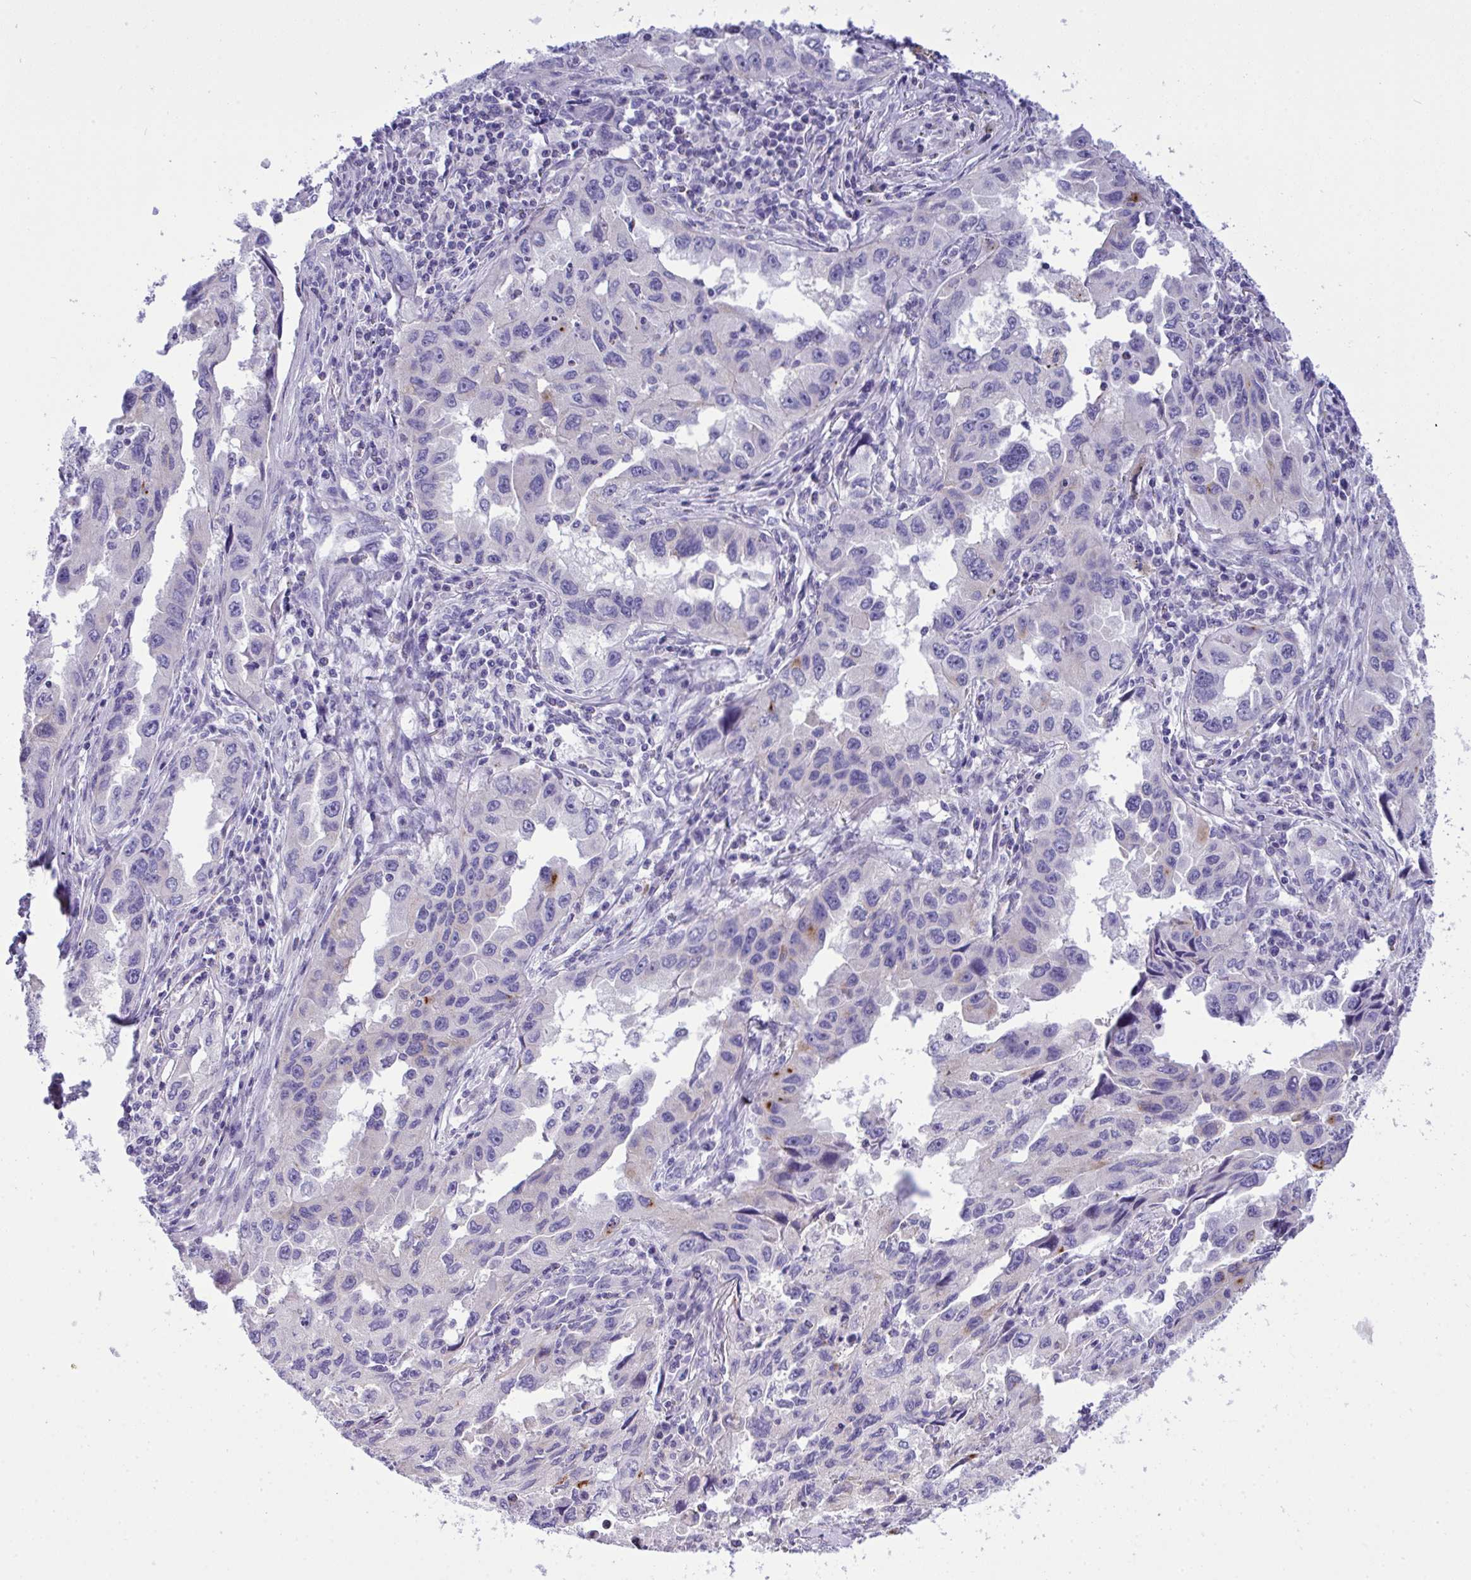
{"staining": {"intensity": "moderate", "quantity": "<25%", "location": "cytoplasmic/membranous"}, "tissue": "lung cancer", "cell_type": "Tumor cells", "image_type": "cancer", "snomed": [{"axis": "morphology", "description": "Adenocarcinoma, NOS"}, {"axis": "topography", "description": "Lung"}], "caption": "Adenocarcinoma (lung) stained with a brown dye displays moderate cytoplasmic/membranous positive positivity in approximately <25% of tumor cells.", "gene": "WDR97", "patient": {"sex": "female", "age": 73}}